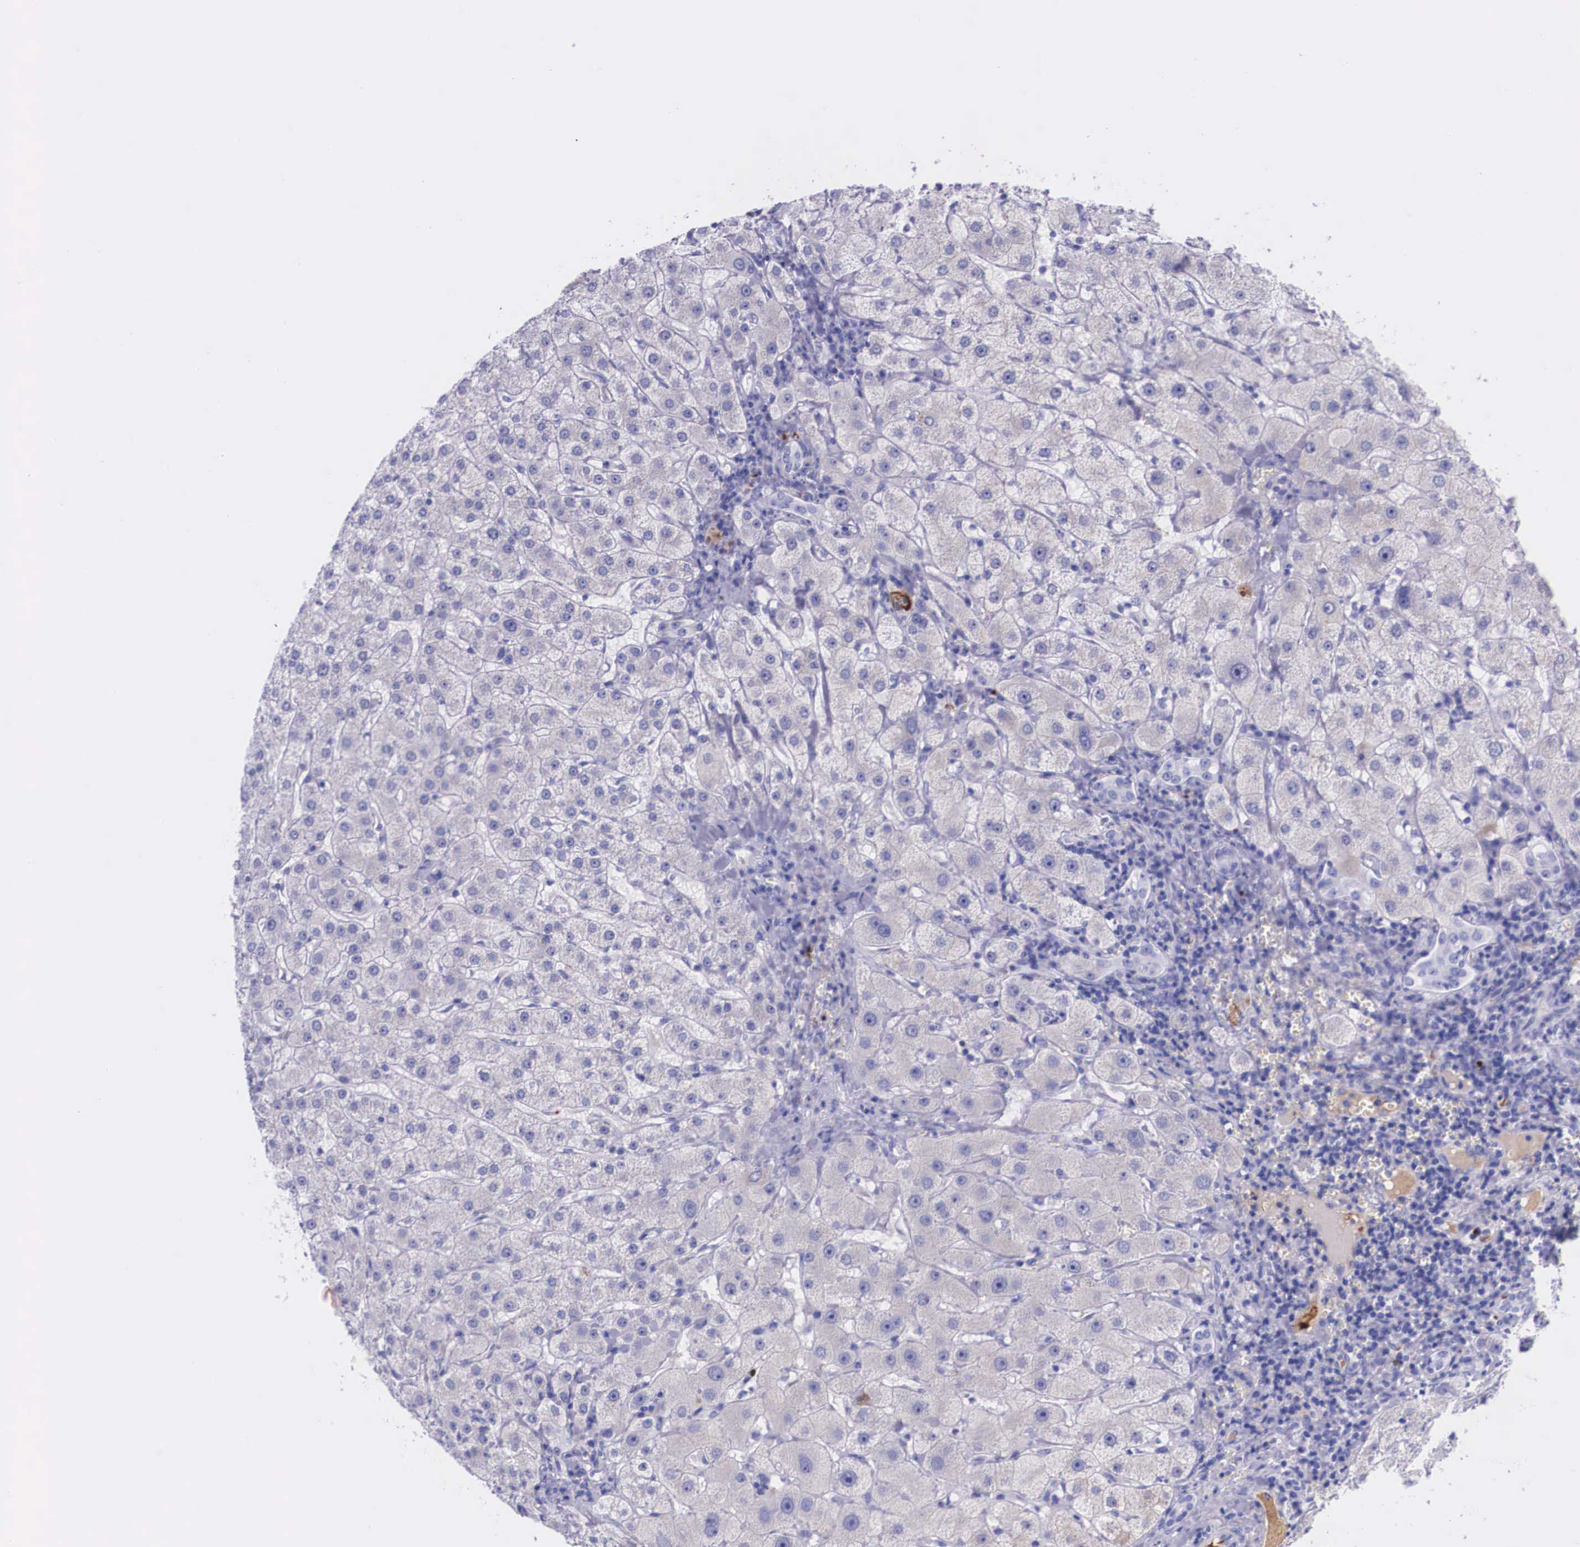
{"staining": {"intensity": "negative", "quantity": "none", "location": "none"}, "tissue": "liver", "cell_type": "Cholangiocytes", "image_type": "normal", "snomed": [{"axis": "morphology", "description": "Normal tissue, NOS"}, {"axis": "topography", "description": "Liver"}], "caption": "Histopathology image shows no protein staining in cholangiocytes of benign liver. The staining was performed using DAB to visualize the protein expression in brown, while the nuclei were stained in blue with hematoxylin (Magnification: 20x).", "gene": "PLG", "patient": {"sex": "female", "age": 79}}